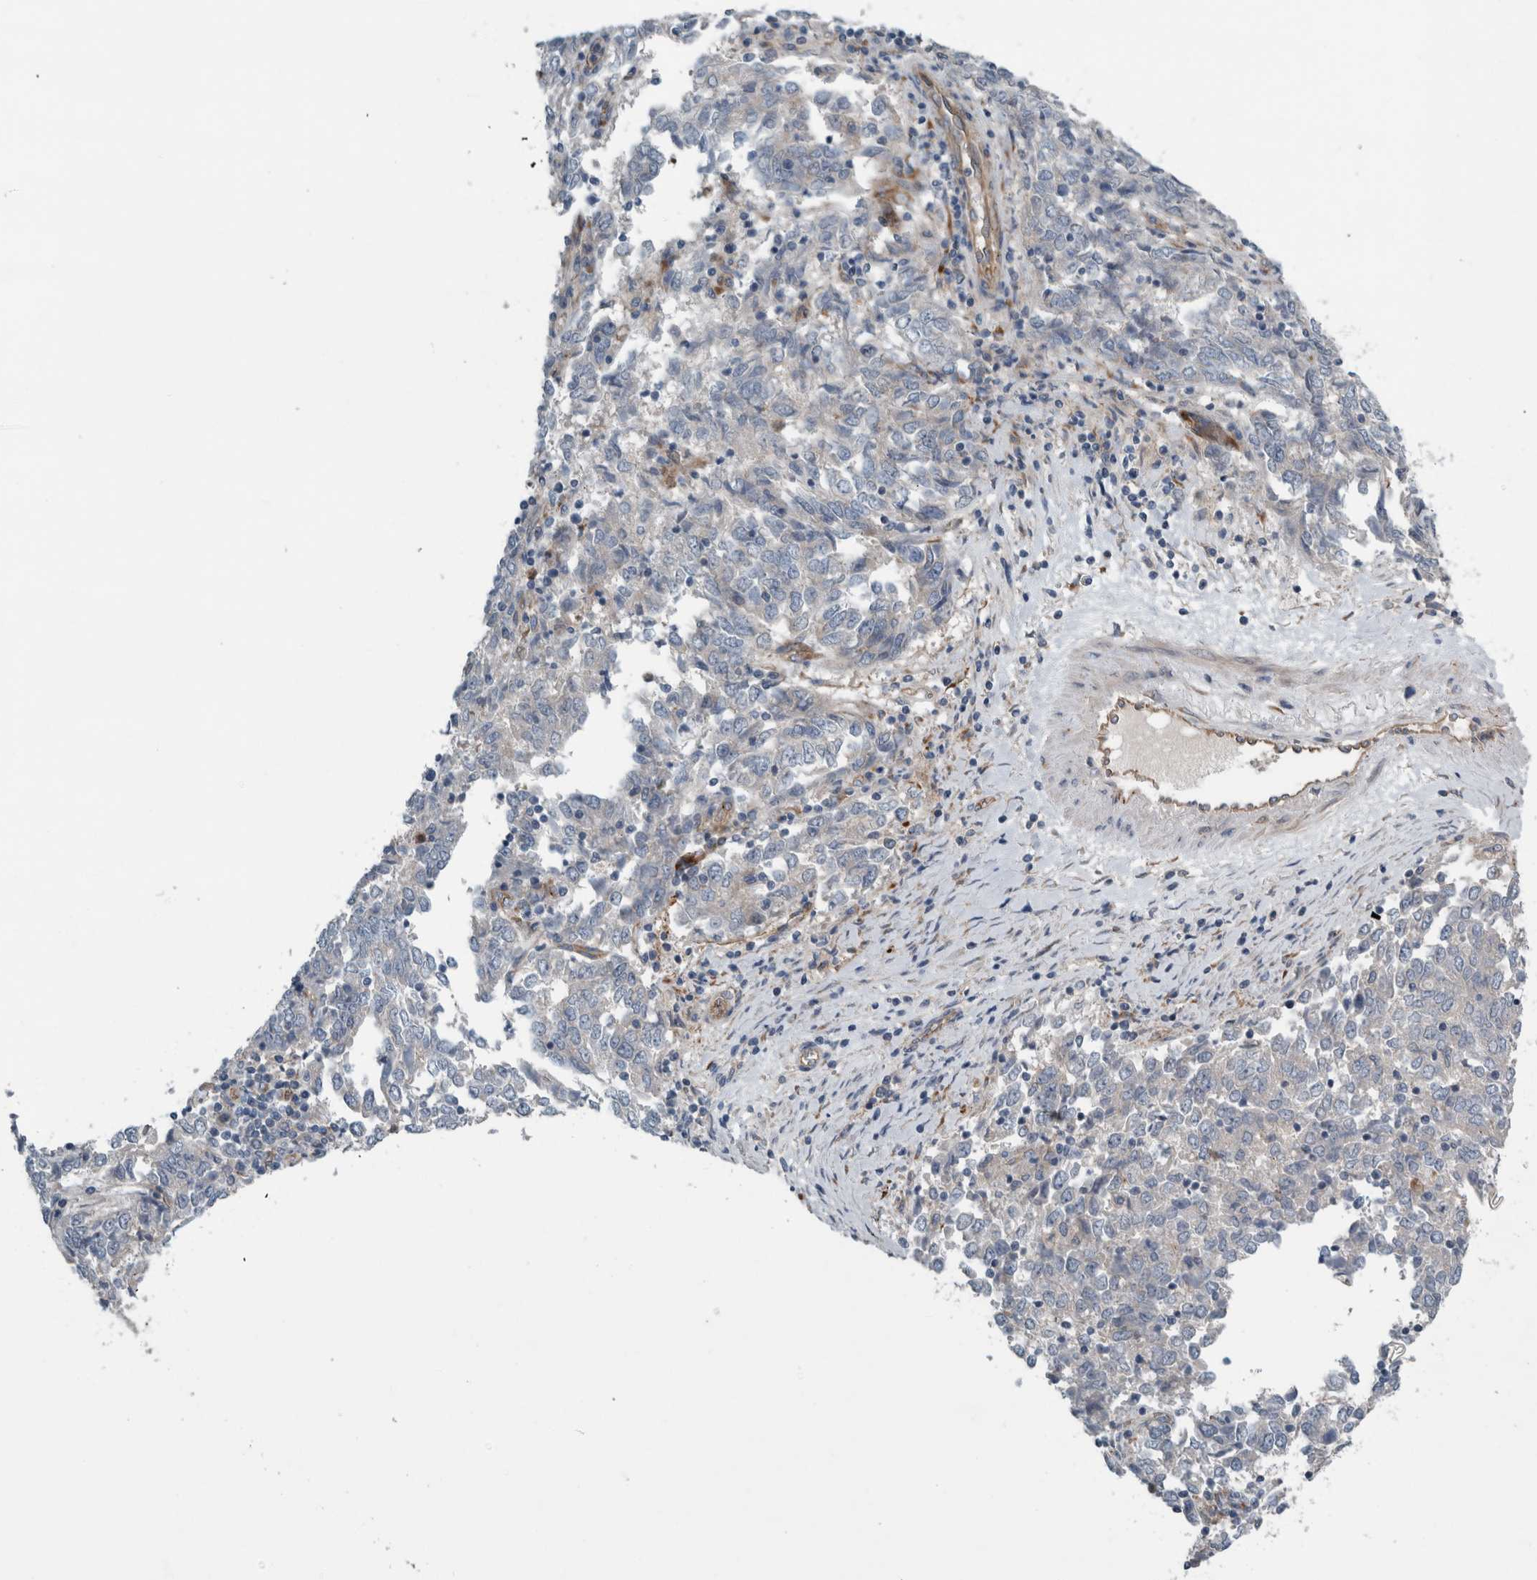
{"staining": {"intensity": "negative", "quantity": "none", "location": "none"}, "tissue": "endometrial cancer", "cell_type": "Tumor cells", "image_type": "cancer", "snomed": [{"axis": "morphology", "description": "Adenocarcinoma, NOS"}, {"axis": "topography", "description": "Endometrium"}], "caption": "High magnification brightfield microscopy of endometrial cancer stained with DAB (brown) and counterstained with hematoxylin (blue): tumor cells show no significant expression. The staining is performed using DAB (3,3'-diaminobenzidine) brown chromogen with nuclei counter-stained in using hematoxylin.", "gene": "GLT8D2", "patient": {"sex": "female", "age": 80}}